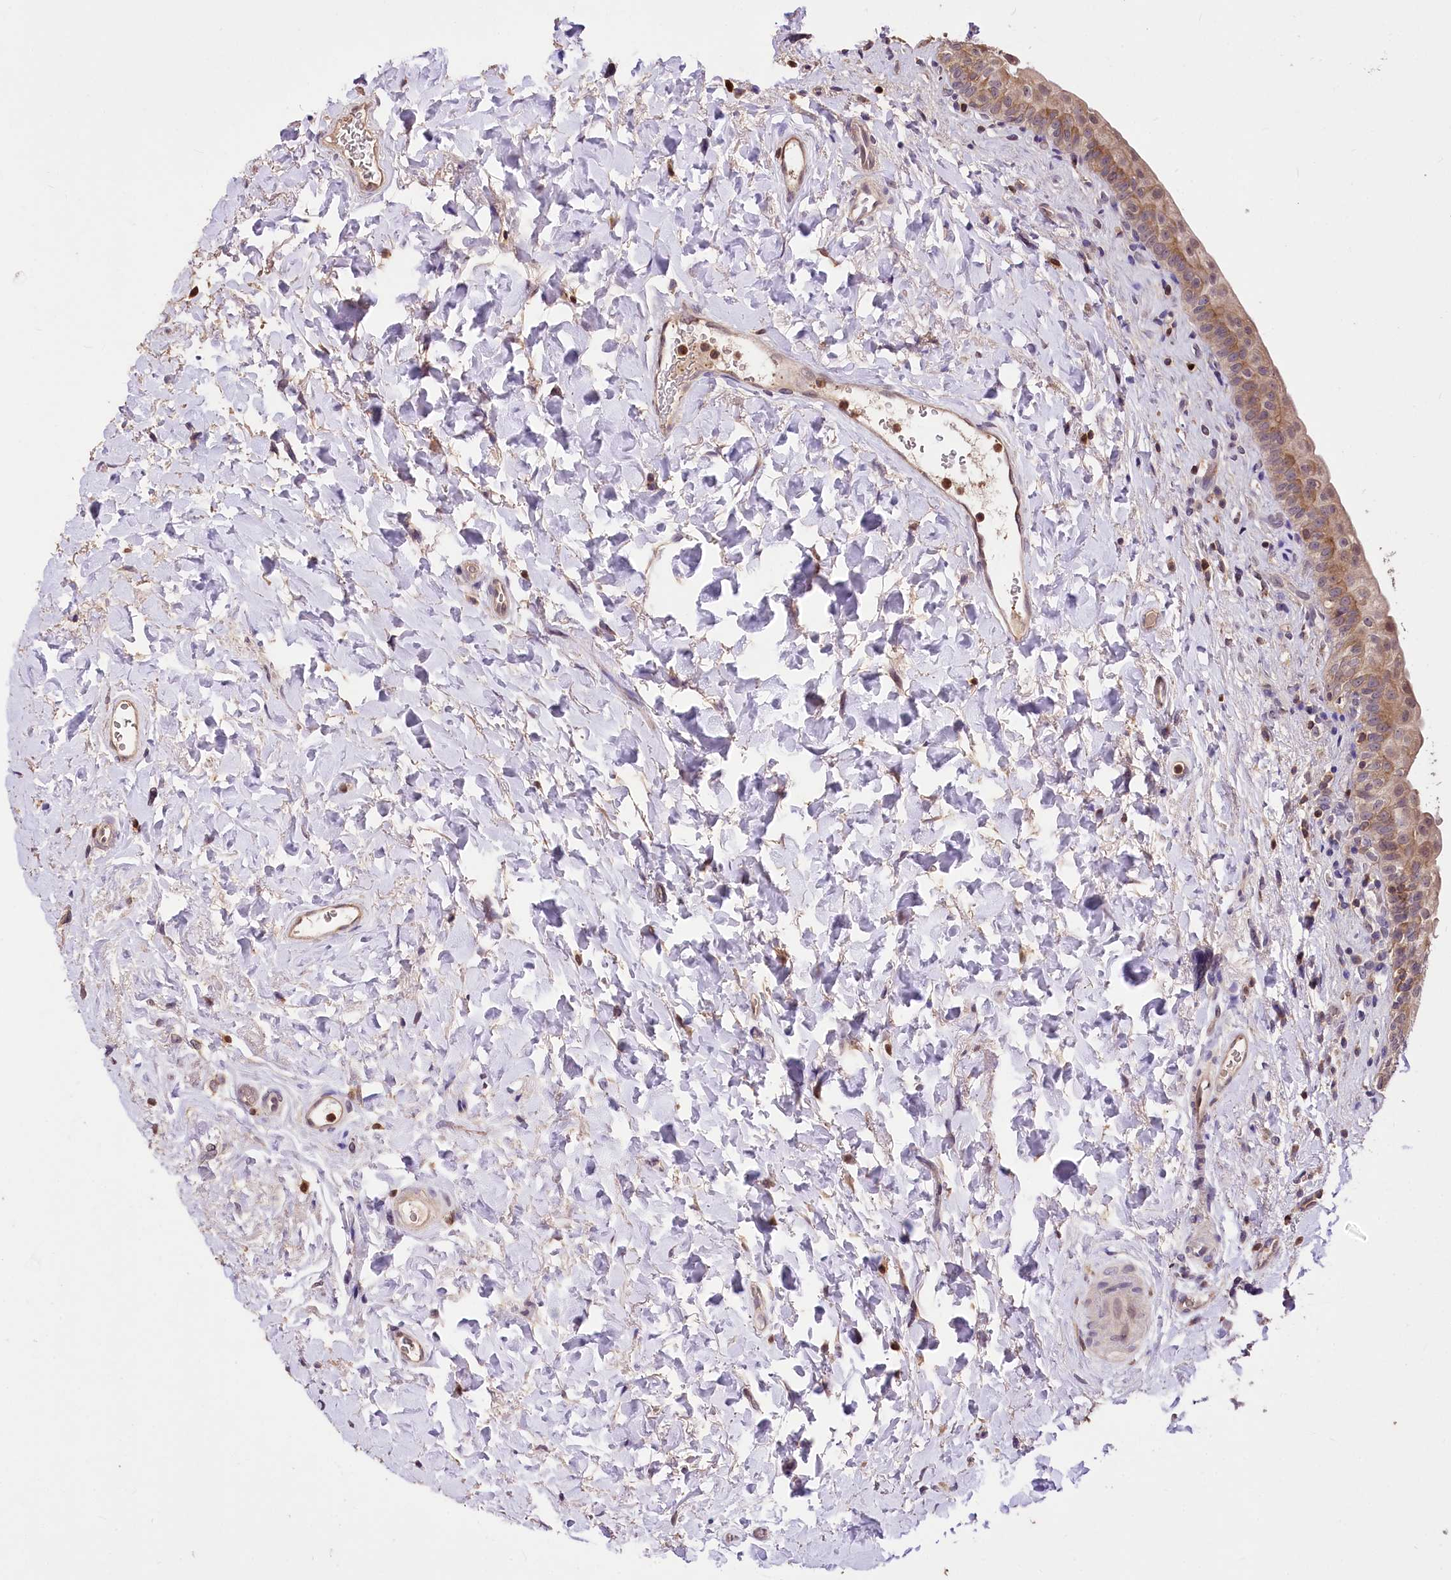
{"staining": {"intensity": "moderate", "quantity": ">75%", "location": "cytoplasmic/membranous"}, "tissue": "urinary bladder", "cell_type": "Urothelial cells", "image_type": "normal", "snomed": [{"axis": "morphology", "description": "Normal tissue, NOS"}, {"axis": "topography", "description": "Urinary bladder"}], "caption": "Protein staining exhibits moderate cytoplasmic/membranous expression in approximately >75% of urothelial cells in benign urinary bladder.", "gene": "SERGEF", "patient": {"sex": "male", "age": 83}}